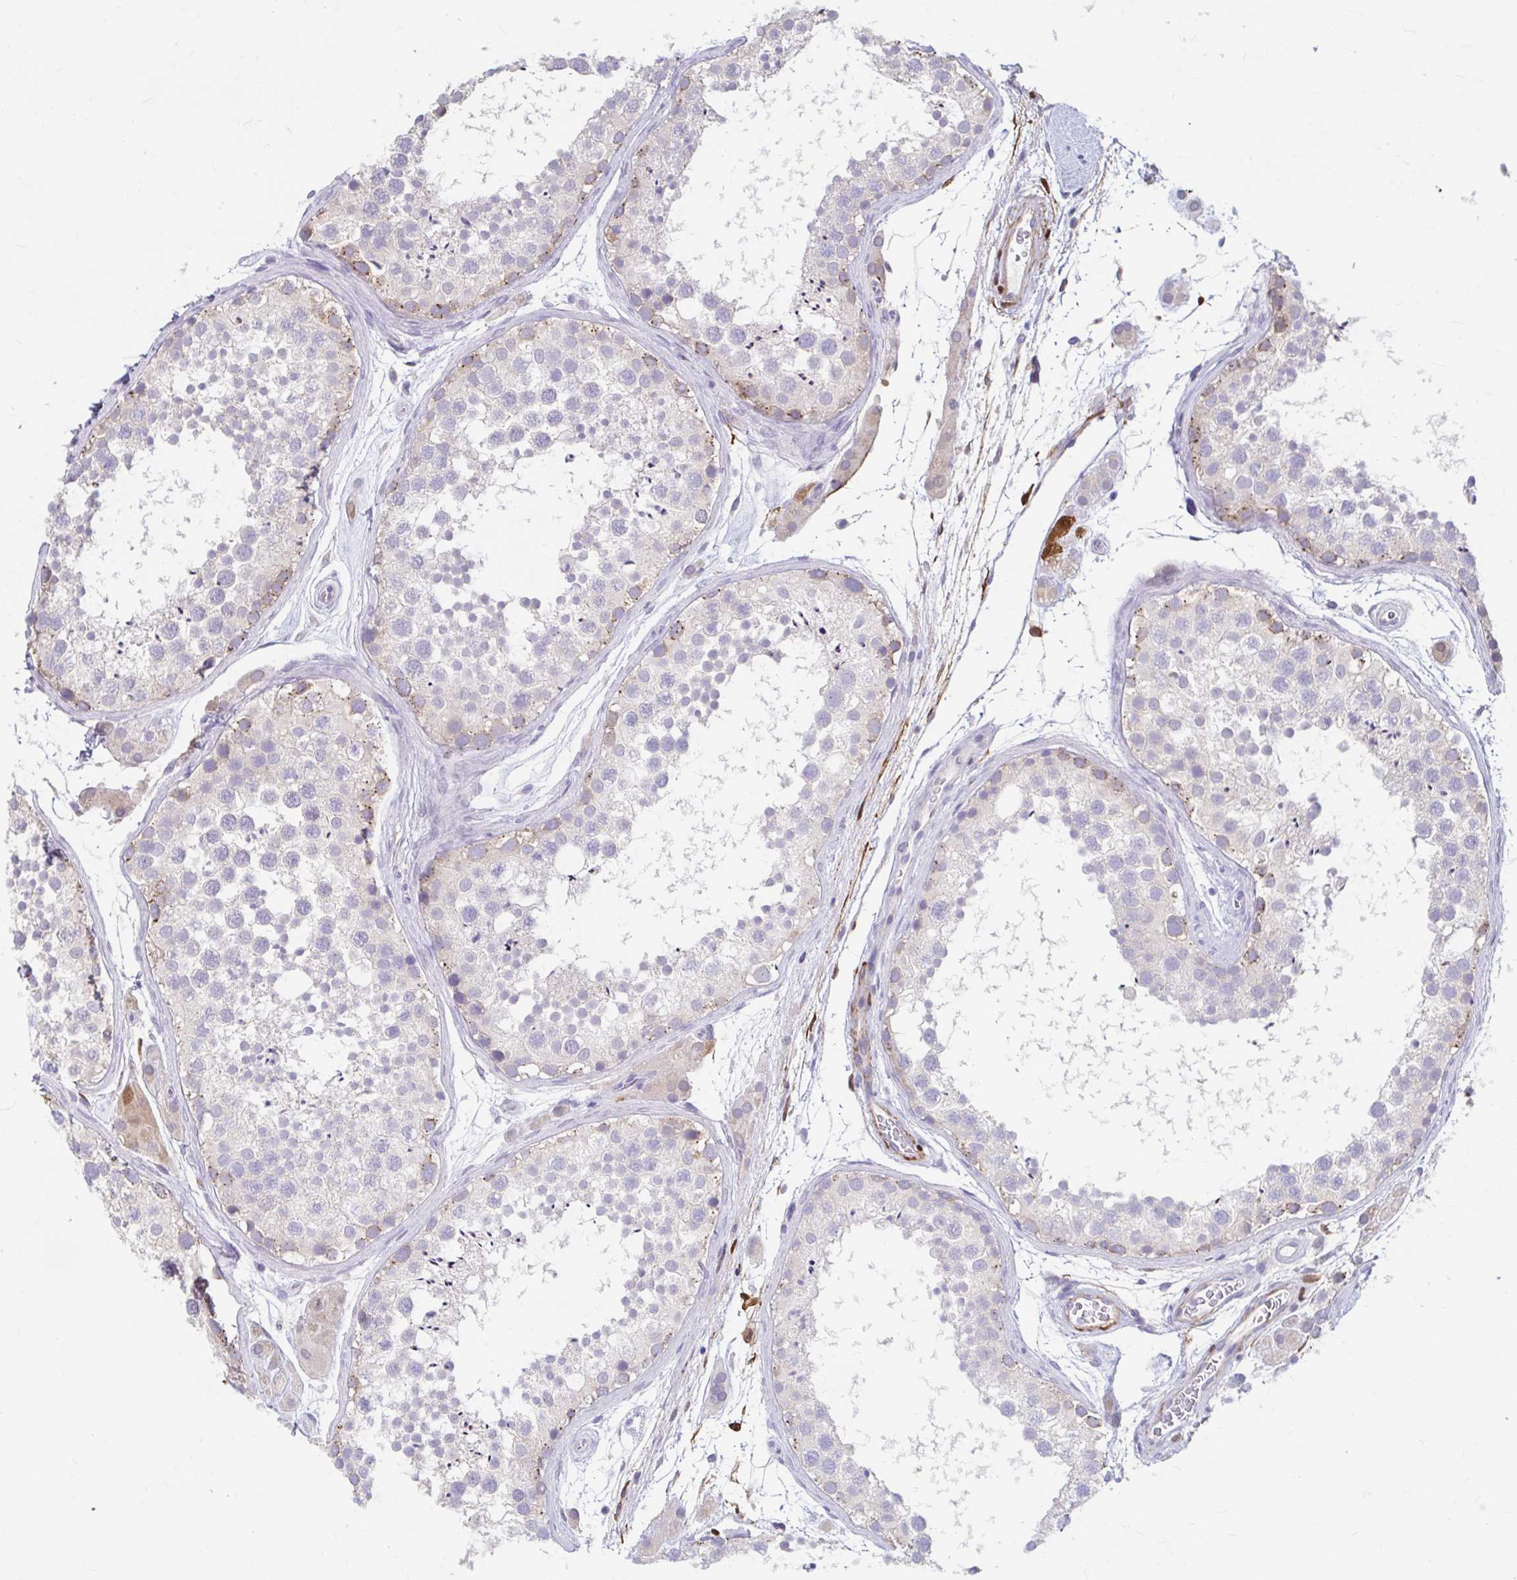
{"staining": {"intensity": "weak", "quantity": "<25%", "location": "cytoplasmic/membranous"}, "tissue": "testis", "cell_type": "Cells in seminiferous ducts", "image_type": "normal", "snomed": [{"axis": "morphology", "description": "Normal tissue, NOS"}, {"axis": "topography", "description": "Testis"}], "caption": "Cells in seminiferous ducts are negative for protein expression in normal human testis. (DAB (3,3'-diaminobenzidine) immunohistochemistry with hematoxylin counter stain).", "gene": "ADH1A", "patient": {"sex": "male", "age": 41}}